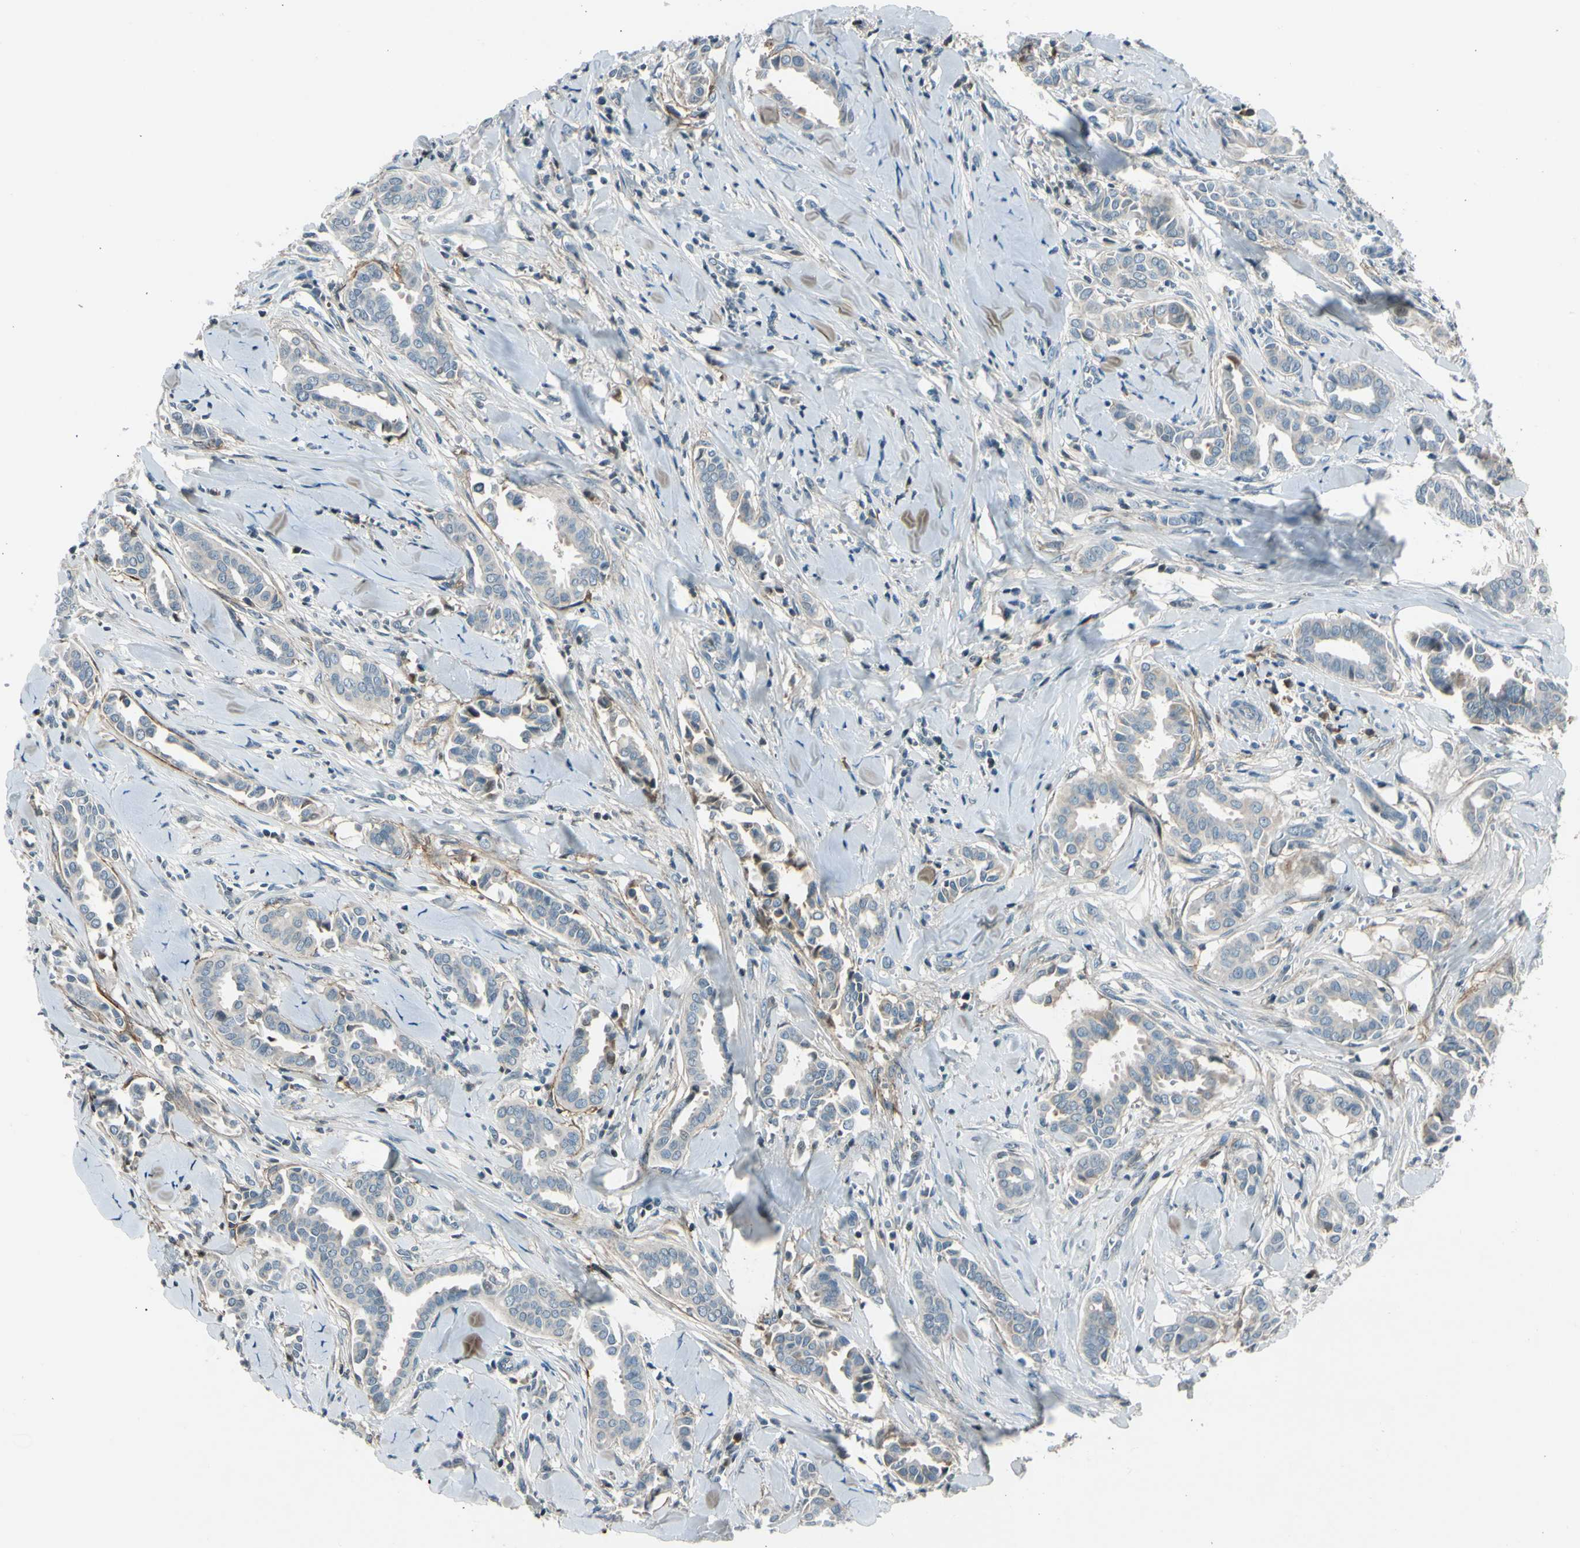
{"staining": {"intensity": "weak", "quantity": ">75%", "location": "cytoplasmic/membranous"}, "tissue": "head and neck cancer", "cell_type": "Tumor cells", "image_type": "cancer", "snomed": [{"axis": "morphology", "description": "Adenocarcinoma, NOS"}, {"axis": "topography", "description": "Salivary gland"}, {"axis": "topography", "description": "Head-Neck"}], "caption": "Weak cytoplasmic/membranous protein positivity is appreciated in approximately >75% of tumor cells in head and neck cancer.", "gene": "PDPN", "patient": {"sex": "female", "age": 59}}